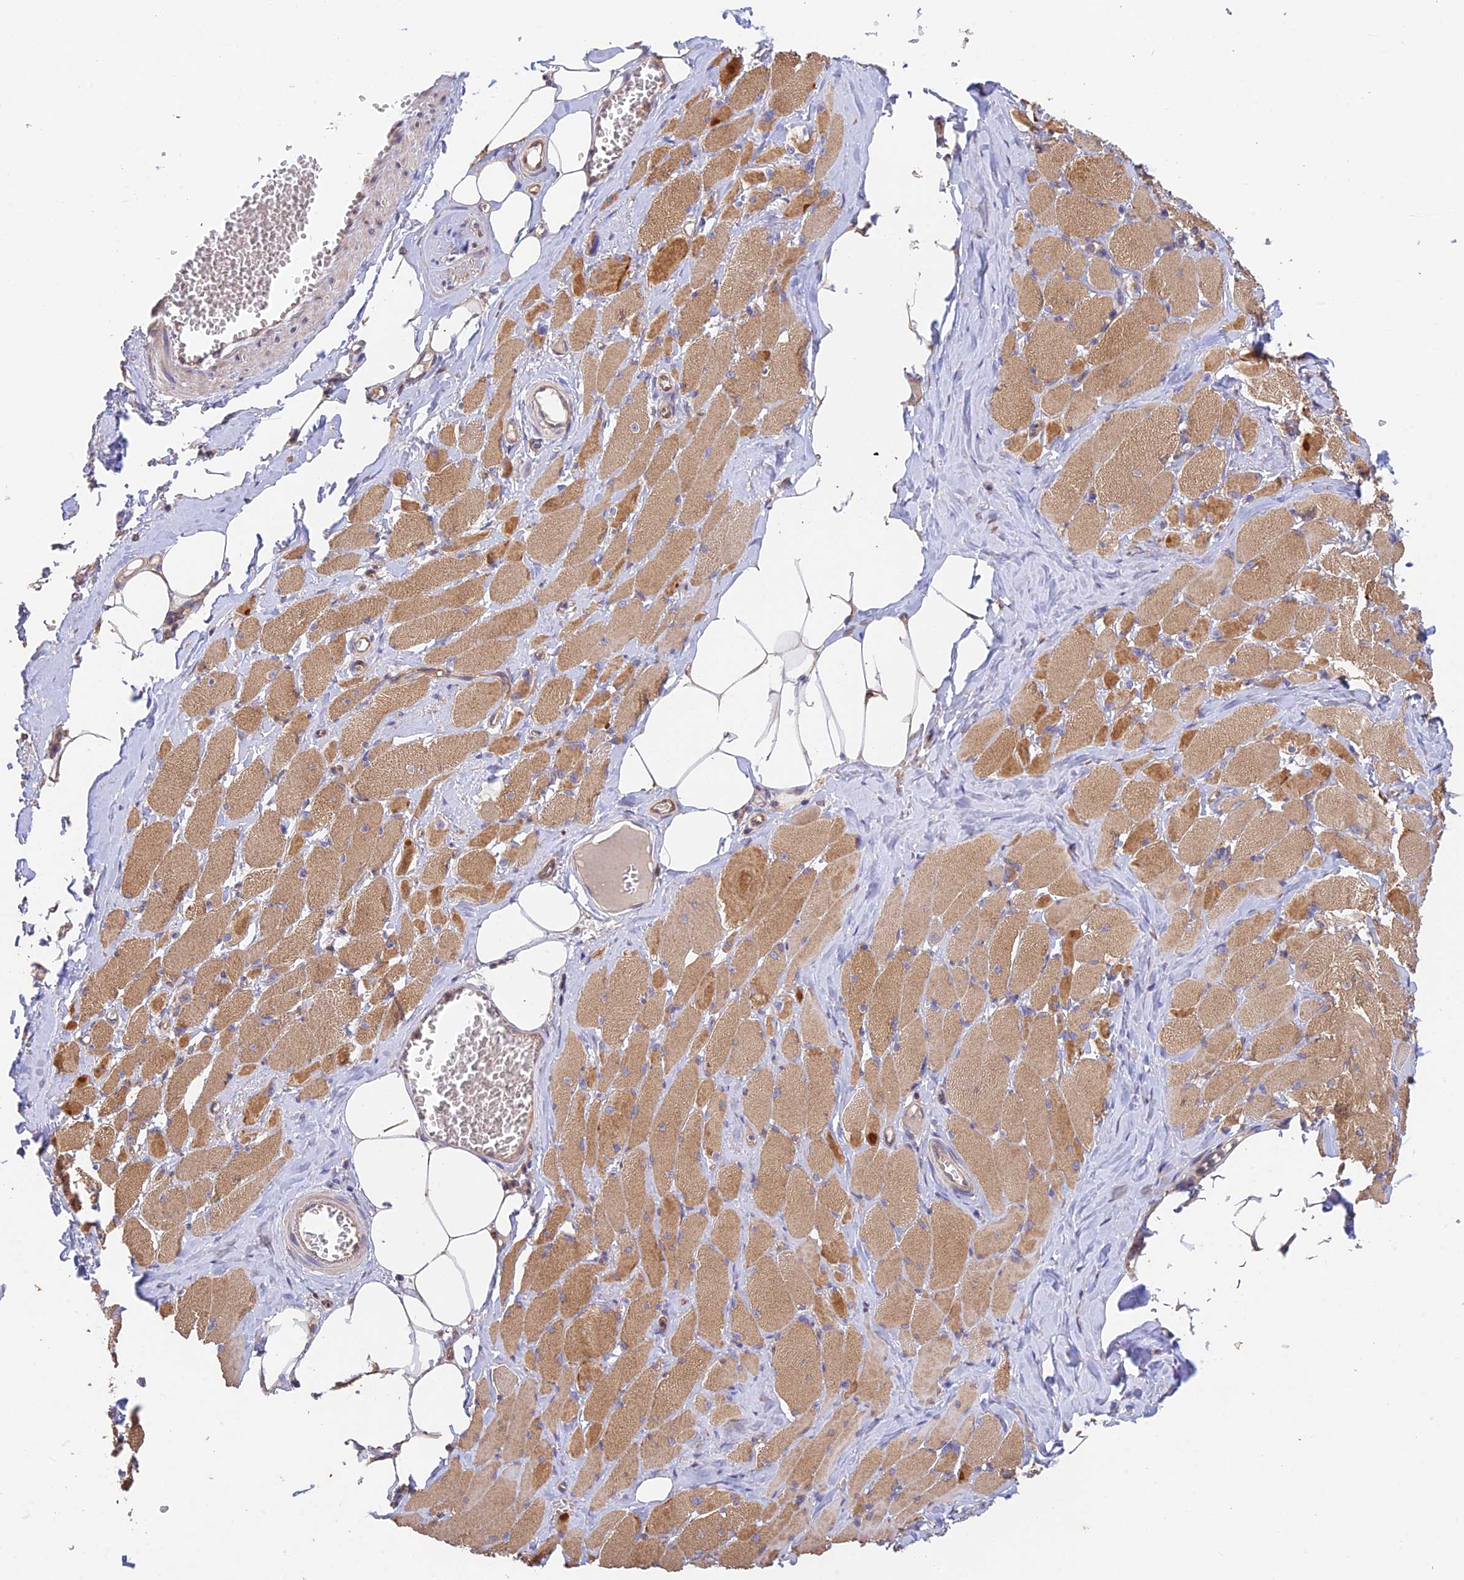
{"staining": {"intensity": "moderate", "quantity": ">75%", "location": "cytoplasmic/membranous"}, "tissue": "skeletal muscle", "cell_type": "Myocytes", "image_type": "normal", "snomed": [{"axis": "morphology", "description": "Normal tissue, NOS"}, {"axis": "morphology", "description": "Basal cell carcinoma"}, {"axis": "topography", "description": "Skeletal muscle"}], "caption": "High-magnification brightfield microscopy of unremarkable skeletal muscle stained with DAB (3,3'-diaminobenzidine) (brown) and counterstained with hematoxylin (blue). myocytes exhibit moderate cytoplasmic/membranous staining is appreciated in approximately>75% of cells.", "gene": "MYO9A", "patient": {"sex": "female", "age": 64}}